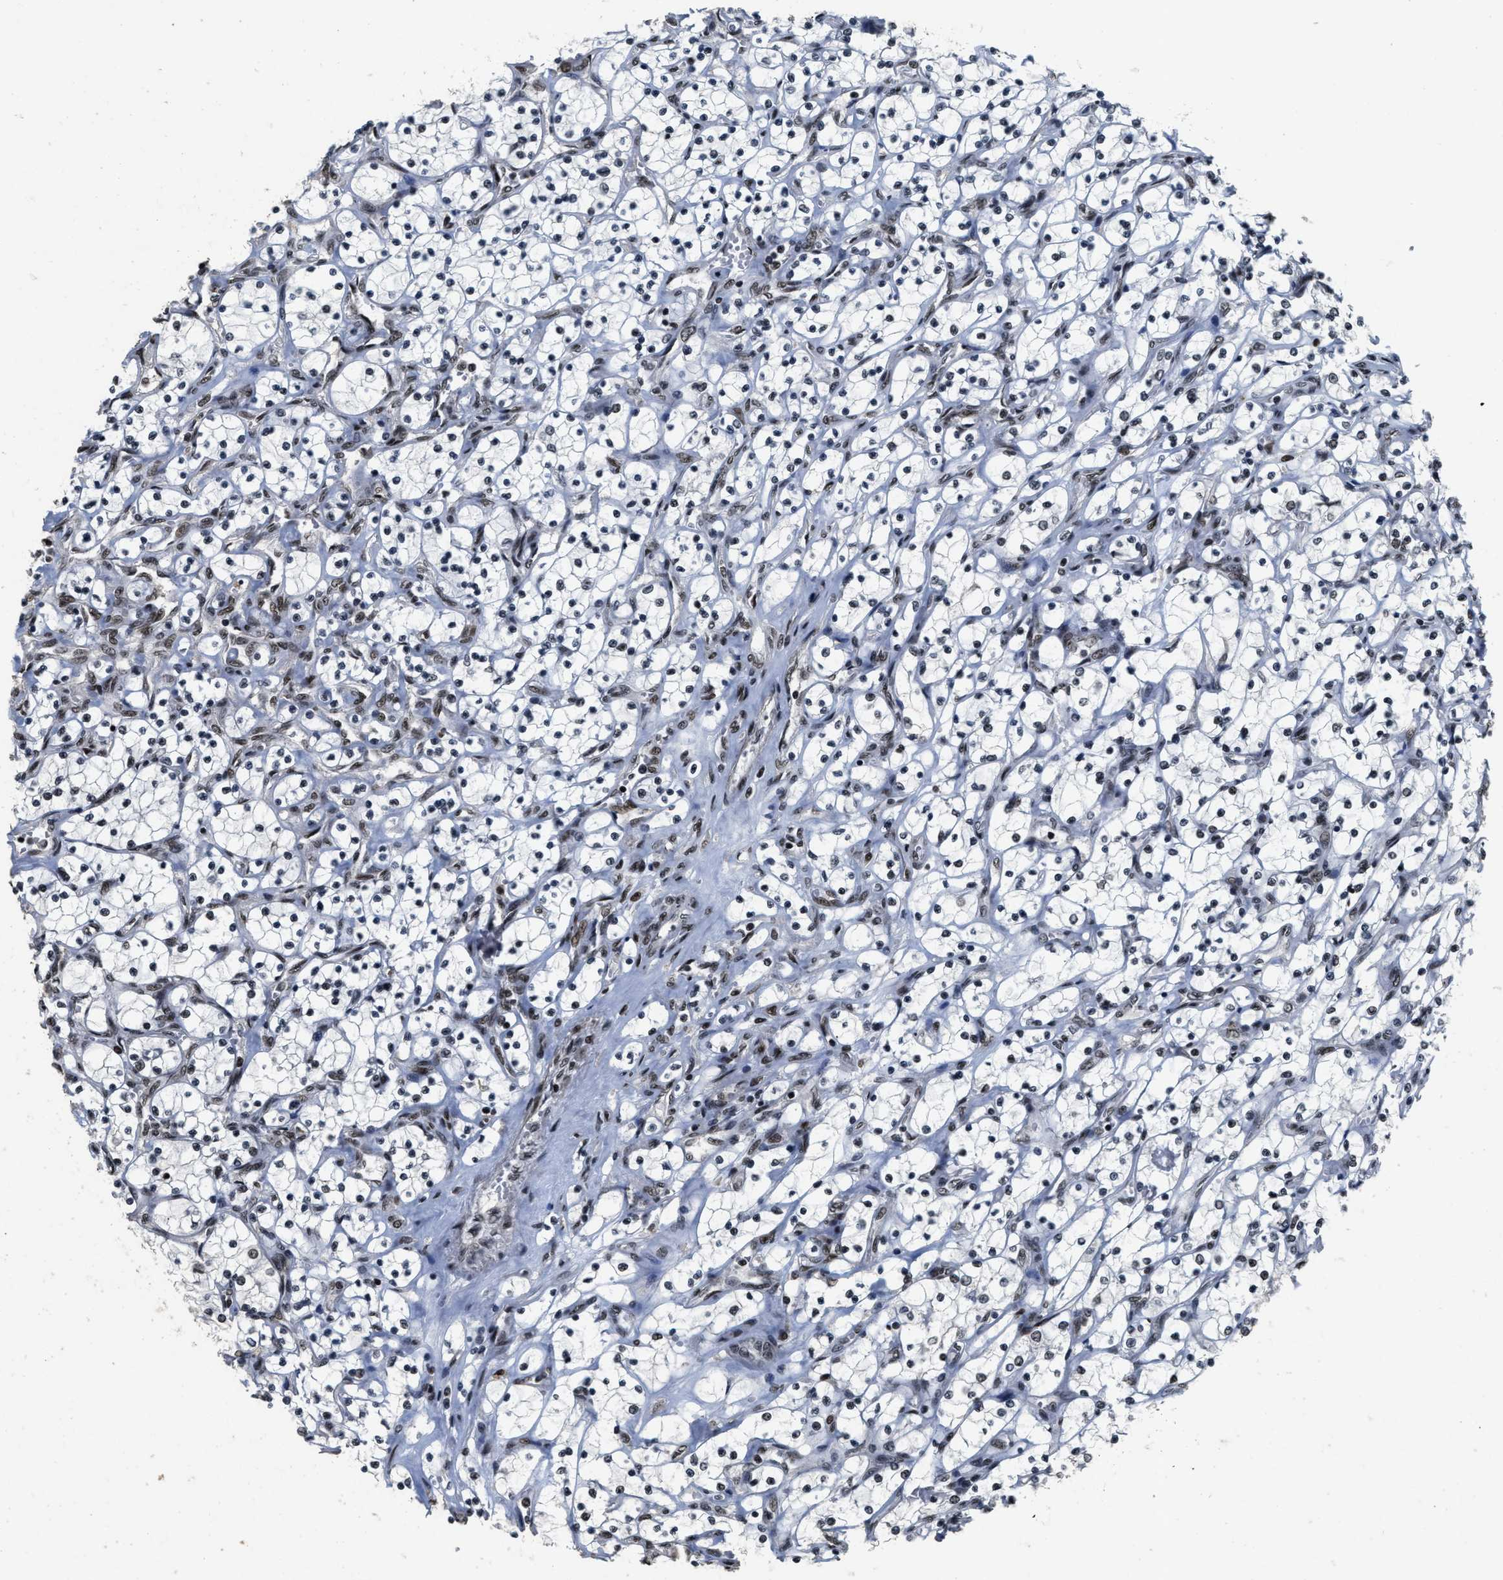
{"staining": {"intensity": "moderate", "quantity": ">75%", "location": "nuclear"}, "tissue": "renal cancer", "cell_type": "Tumor cells", "image_type": "cancer", "snomed": [{"axis": "morphology", "description": "Adenocarcinoma, NOS"}, {"axis": "topography", "description": "Kidney"}], "caption": "IHC of renal cancer shows medium levels of moderate nuclear staining in approximately >75% of tumor cells.", "gene": "SMARCB1", "patient": {"sex": "female", "age": 69}}